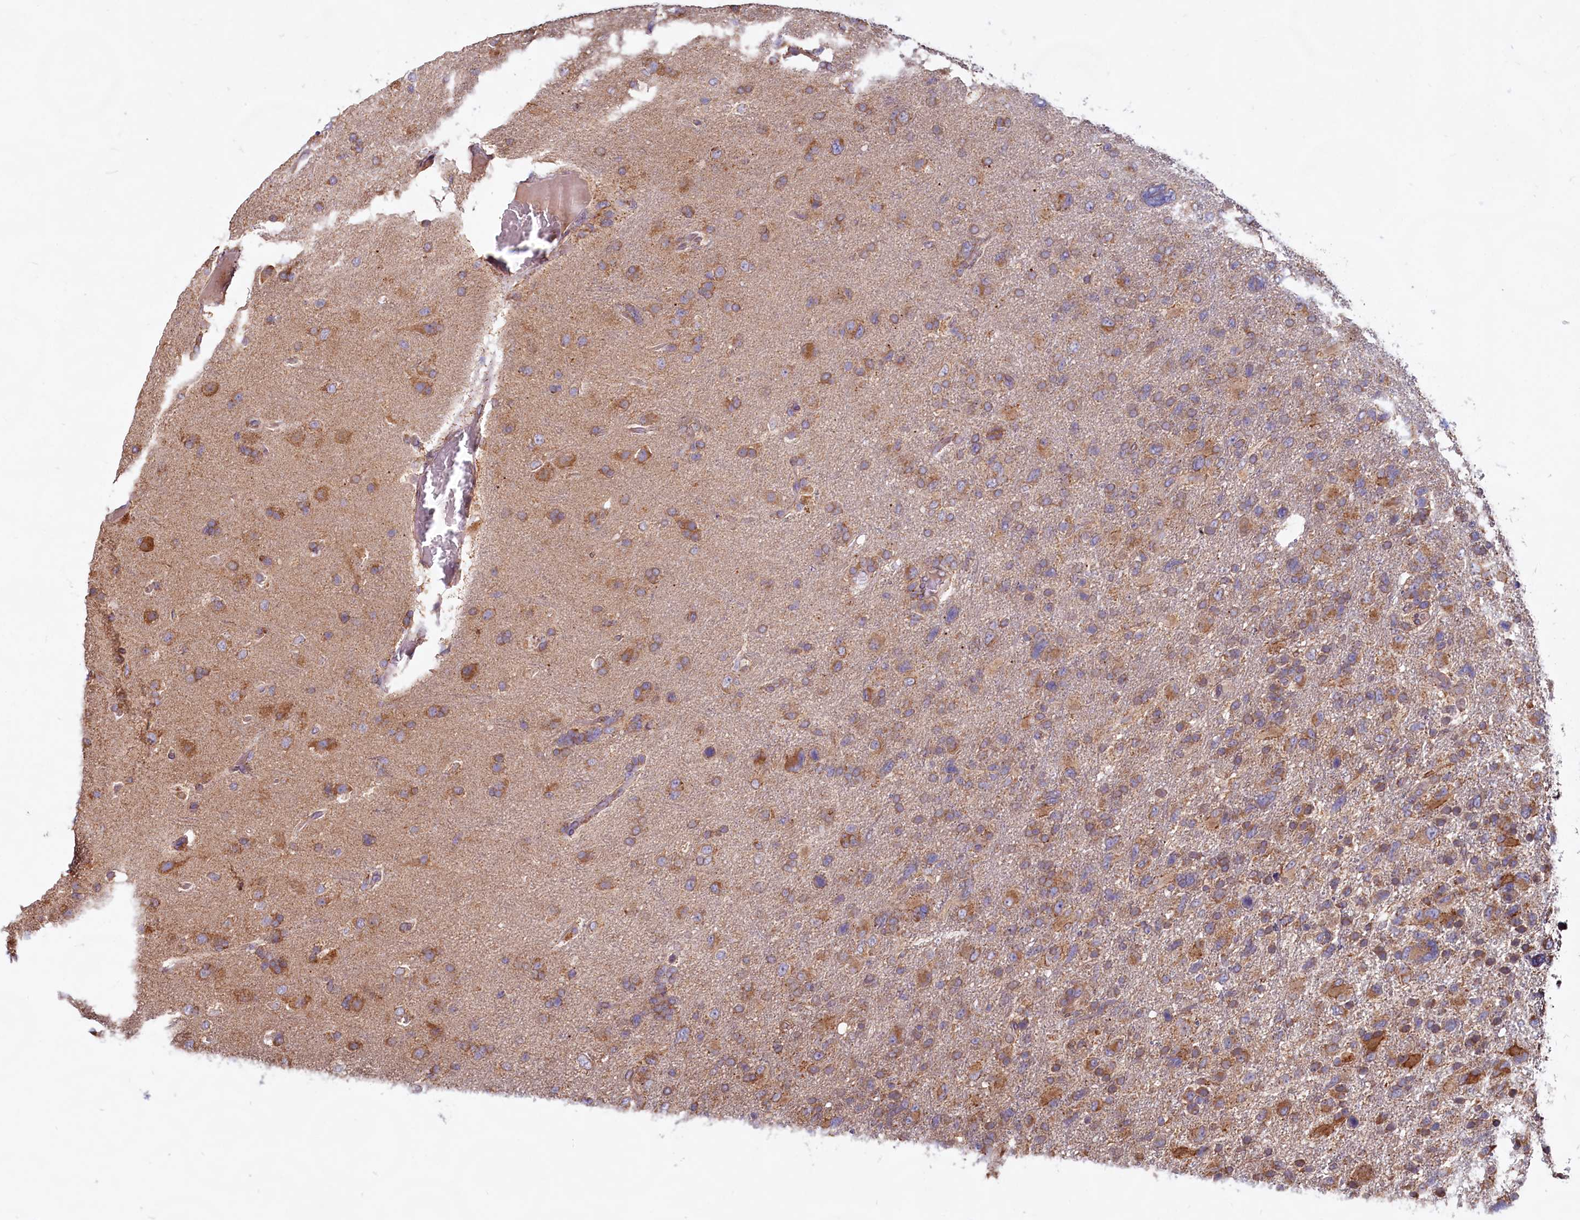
{"staining": {"intensity": "moderate", "quantity": "25%-75%", "location": "cytoplasmic/membranous"}, "tissue": "glioma", "cell_type": "Tumor cells", "image_type": "cancer", "snomed": [{"axis": "morphology", "description": "Glioma, malignant, High grade"}, {"axis": "topography", "description": "Brain"}], "caption": "Tumor cells show medium levels of moderate cytoplasmic/membranous staining in approximately 25%-75% of cells in human glioma. The protein of interest is stained brown, and the nuclei are stained in blue (DAB IHC with brightfield microscopy, high magnification).", "gene": "TBC1D19", "patient": {"sex": "male", "age": 61}}